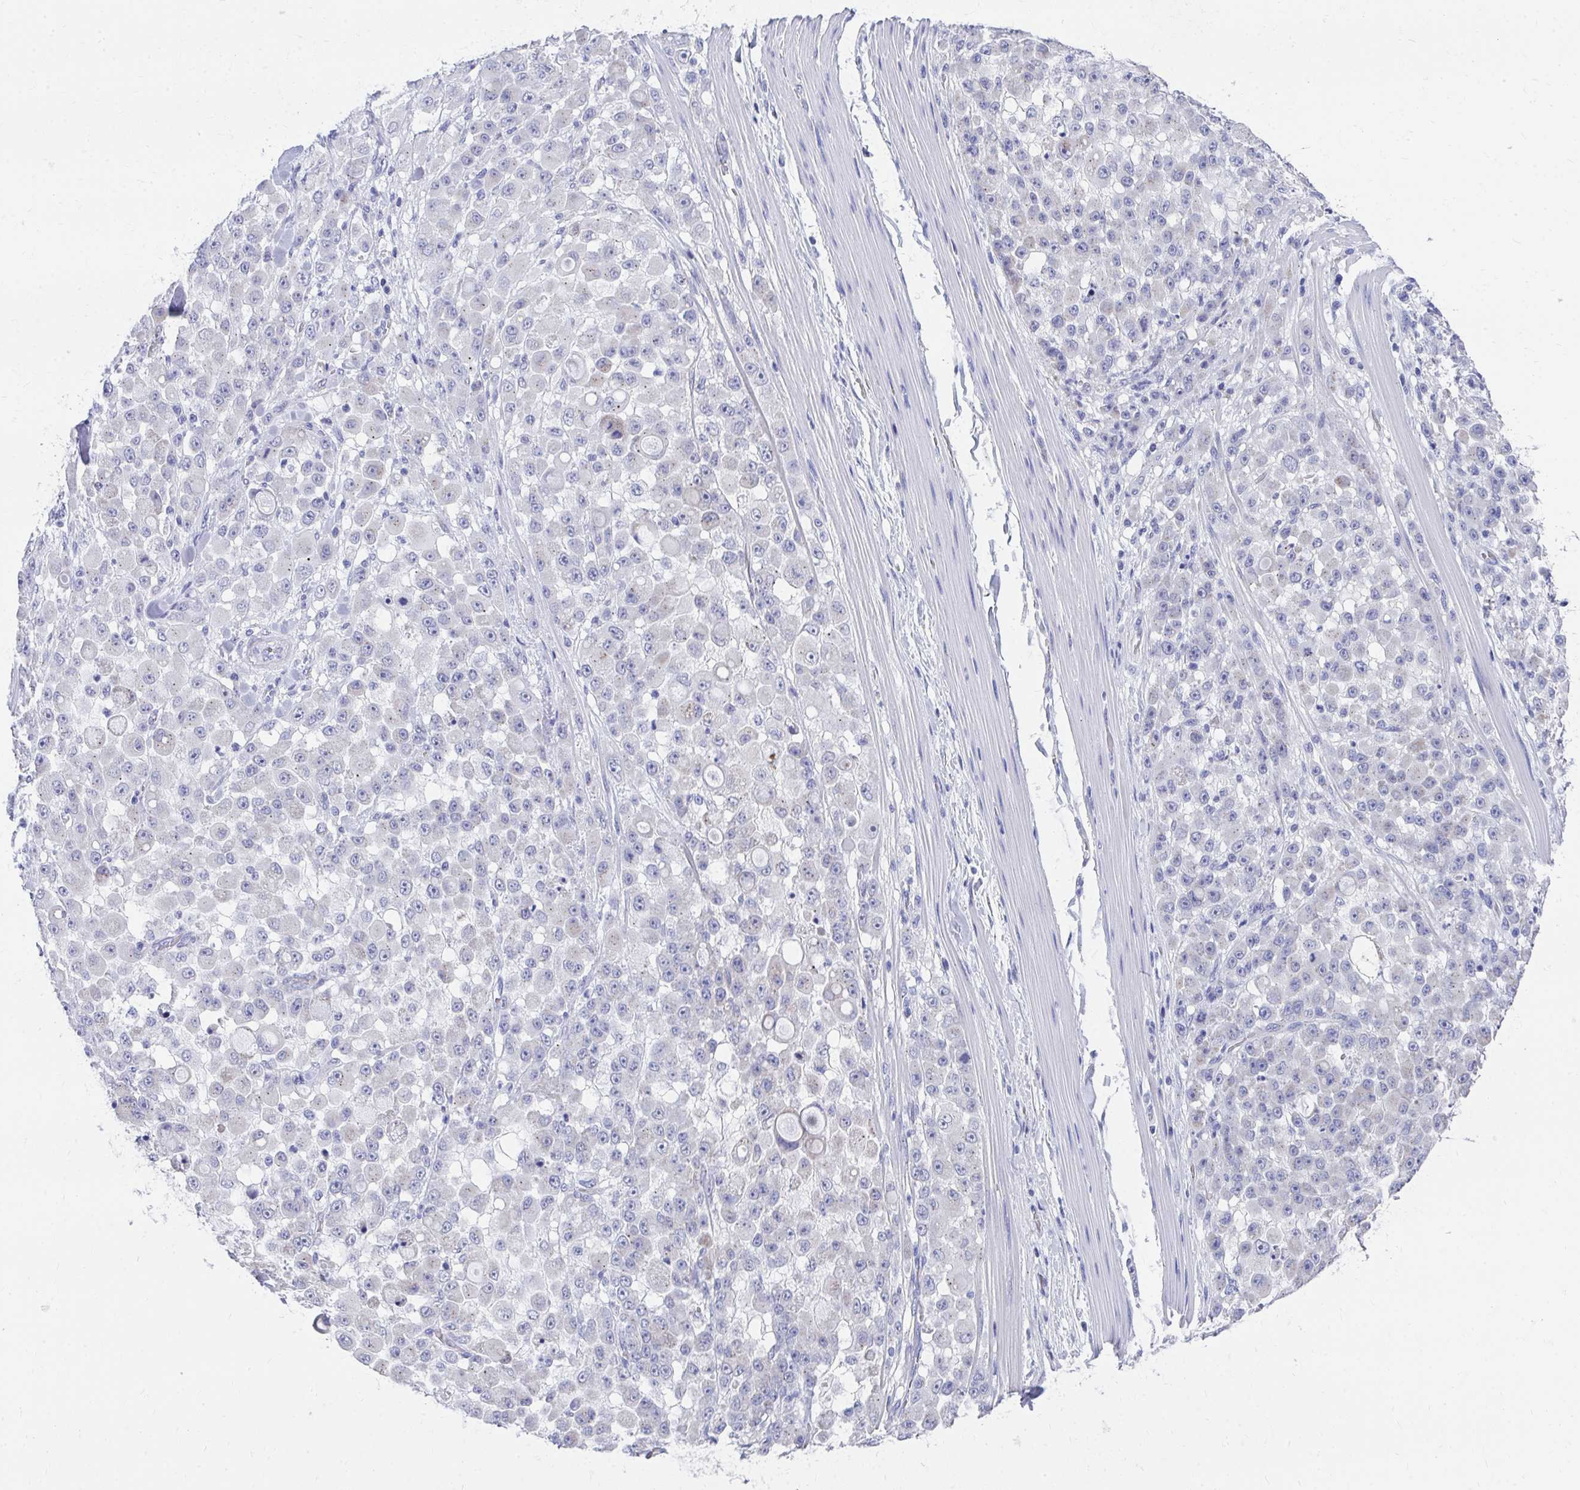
{"staining": {"intensity": "negative", "quantity": "none", "location": "none"}, "tissue": "stomach cancer", "cell_type": "Tumor cells", "image_type": "cancer", "snomed": [{"axis": "morphology", "description": "Adenocarcinoma, NOS"}, {"axis": "topography", "description": "Stomach"}], "caption": "Adenocarcinoma (stomach) was stained to show a protein in brown. There is no significant positivity in tumor cells.", "gene": "TMPRSS2", "patient": {"sex": "female", "age": 76}}